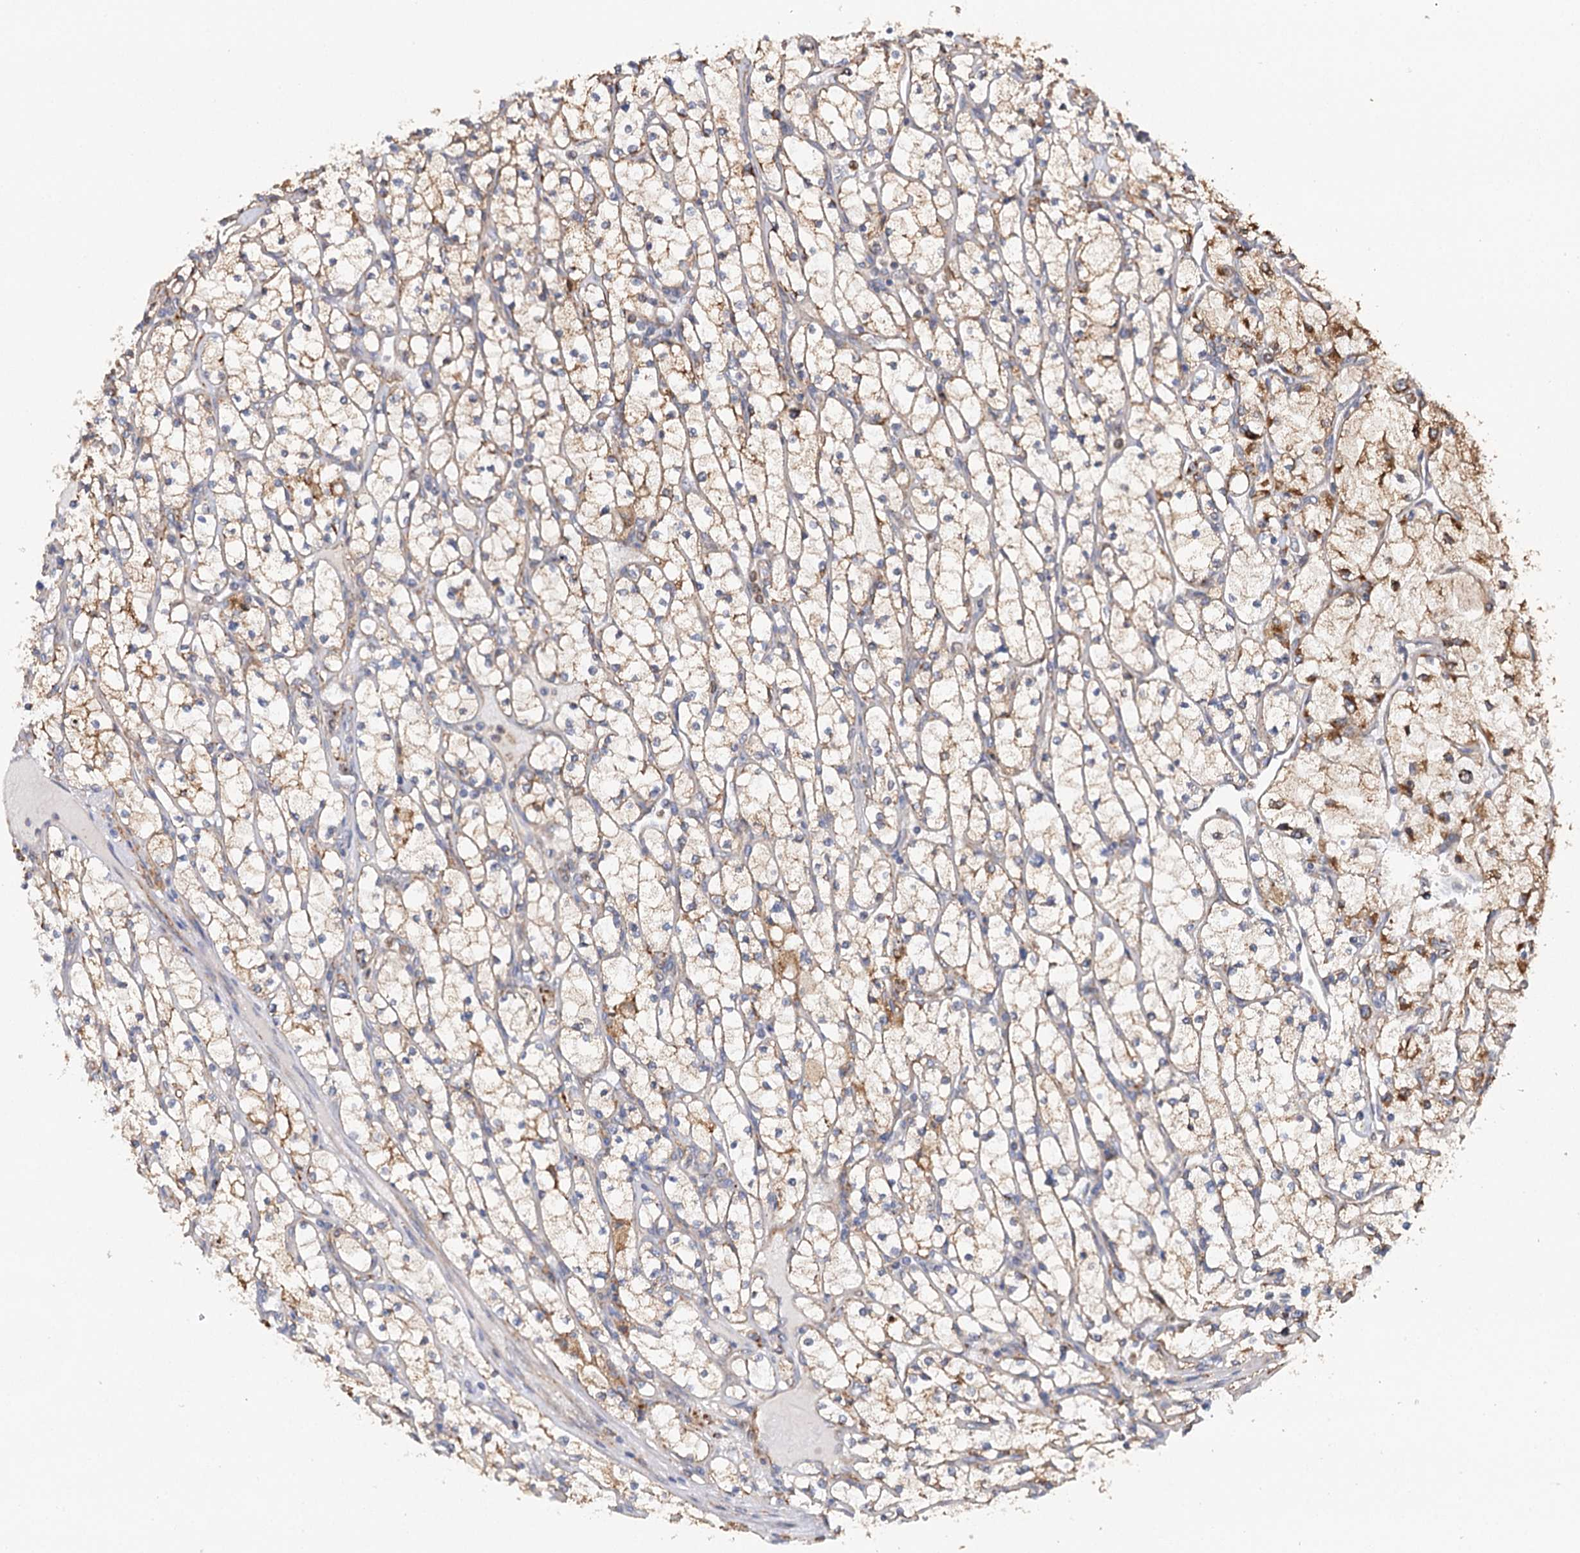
{"staining": {"intensity": "strong", "quantity": "<25%", "location": "cytoplasmic/membranous"}, "tissue": "renal cancer", "cell_type": "Tumor cells", "image_type": "cancer", "snomed": [{"axis": "morphology", "description": "Adenocarcinoma, NOS"}, {"axis": "topography", "description": "Kidney"}], "caption": "Human renal cancer stained for a protein (brown) reveals strong cytoplasmic/membranous positive expression in approximately <25% of tumor cells.", "gene": "VEGFA", "patient": {"sex": "male", "age": 80}}